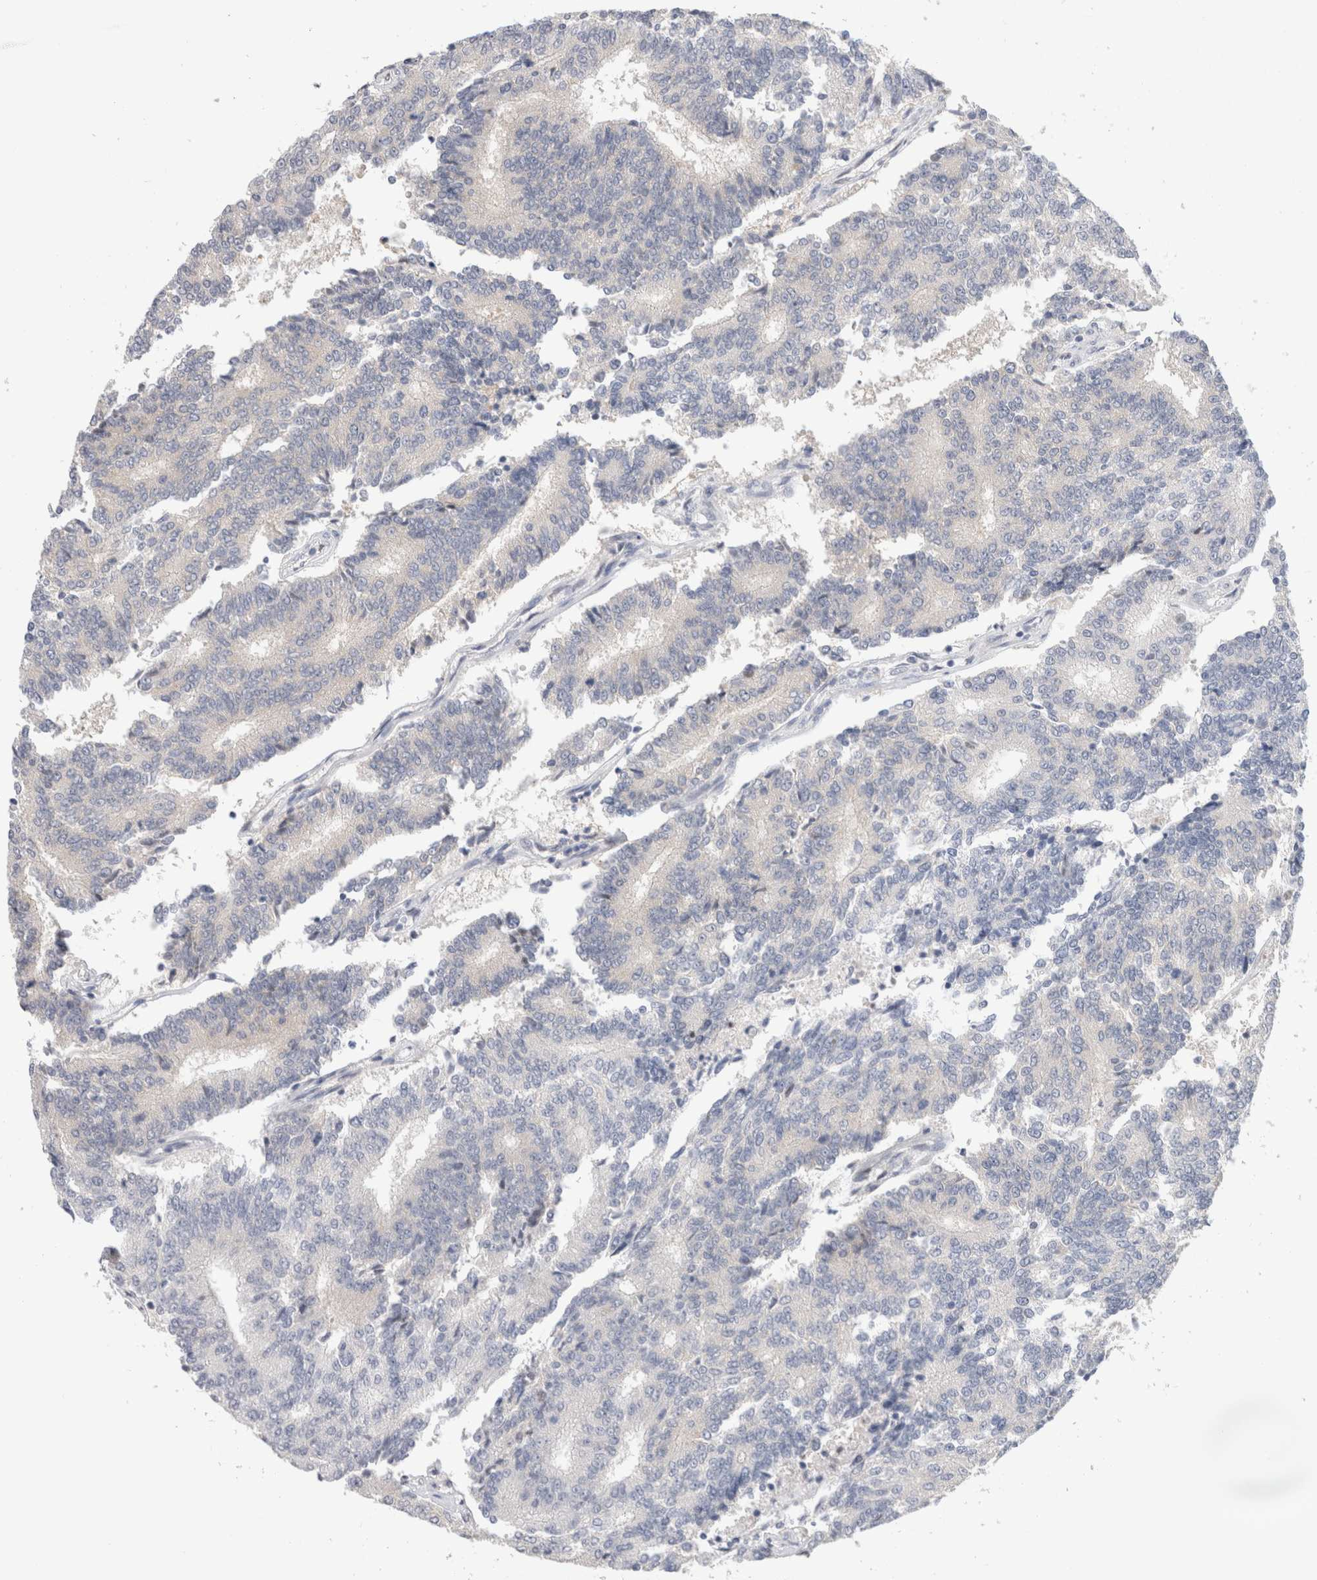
{"staining": {"intensity": "negative", "quantity": "none", "location": "none"}, "tissue": "prostate cancer", "cell_type": "Tumor cells", "image_type": "cancer", "snomed": [{"axis": "morphology", "description": "Normal tissue, NOS"}, {"axis": "morphology", "description": "Adenocarcinoma, High grade"}, {"axis": "topography", "description": "Prostate"}, {"axis": "topography", "description": "Seminal veicle"}], "caption": "IHC micrograph of neoplastic tissue: high-grade adenocarcinoma (prostate) stained with DAB (3,3'-diaminobenzidine) demonstrates no significant protein expression in tumor cells.", "gene": "NDOR1", "patient": {"sex": "male", "age": 55}}